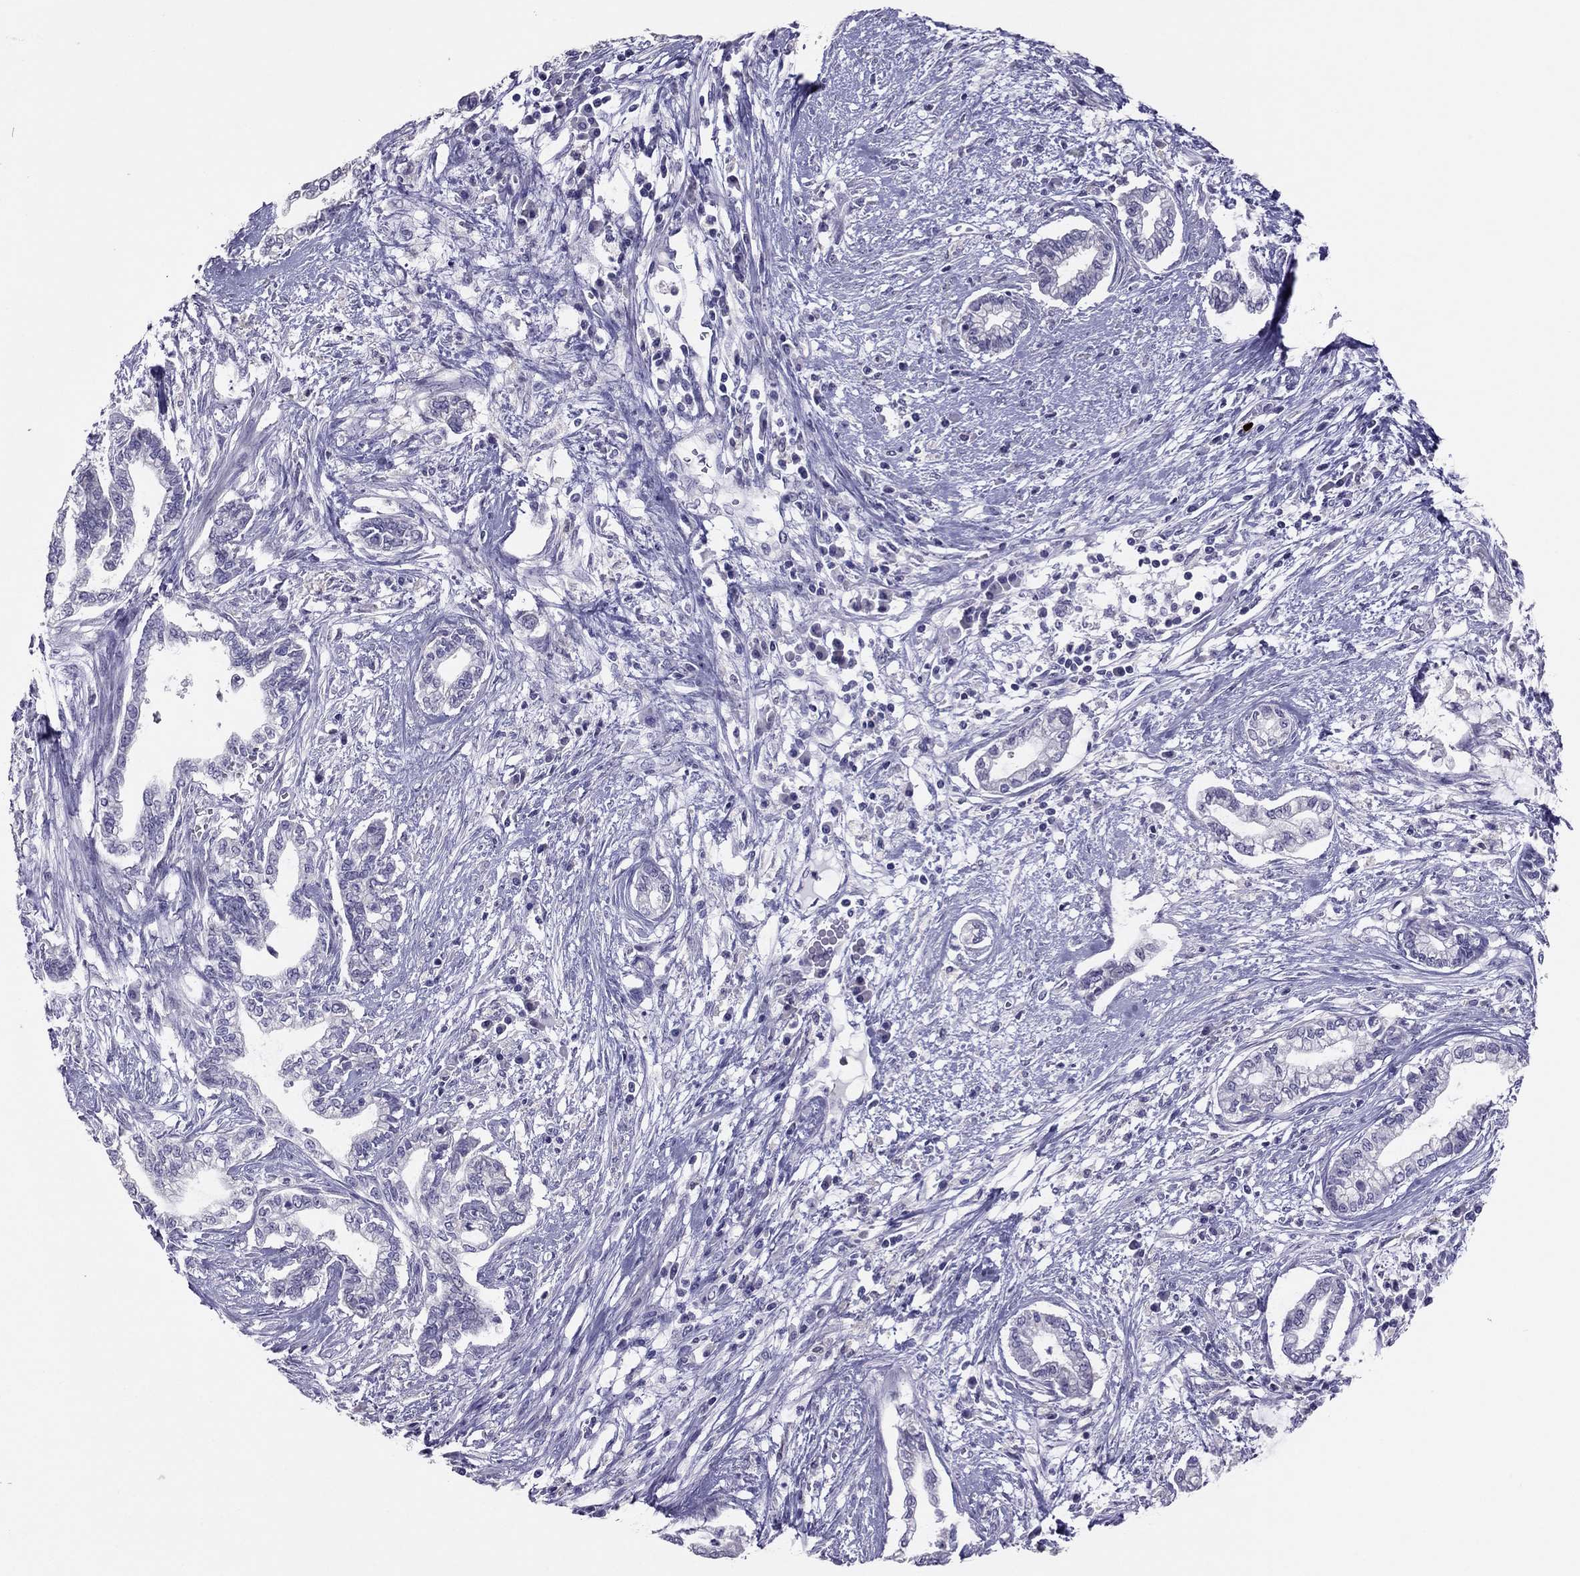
{"staining": {"intensity": "negative", "quantity": "none", "location": "none"}, "tissue": "cervical cancer", "cell_type": "Tumor cells", "image_type": "cancer", "snomed": [{"axis": "morphology", "description": "Adenocarcinoma, NOS"}, {"axis": "topography", "description": "Cervix"}], "caption": "Adenocarcinoma (cervical) stained for a protein using immunohistochemistry (IHC) shows no staining tumor cells.", "gene": "RGS8", "patient": {"sex": "female", "age": 62}}